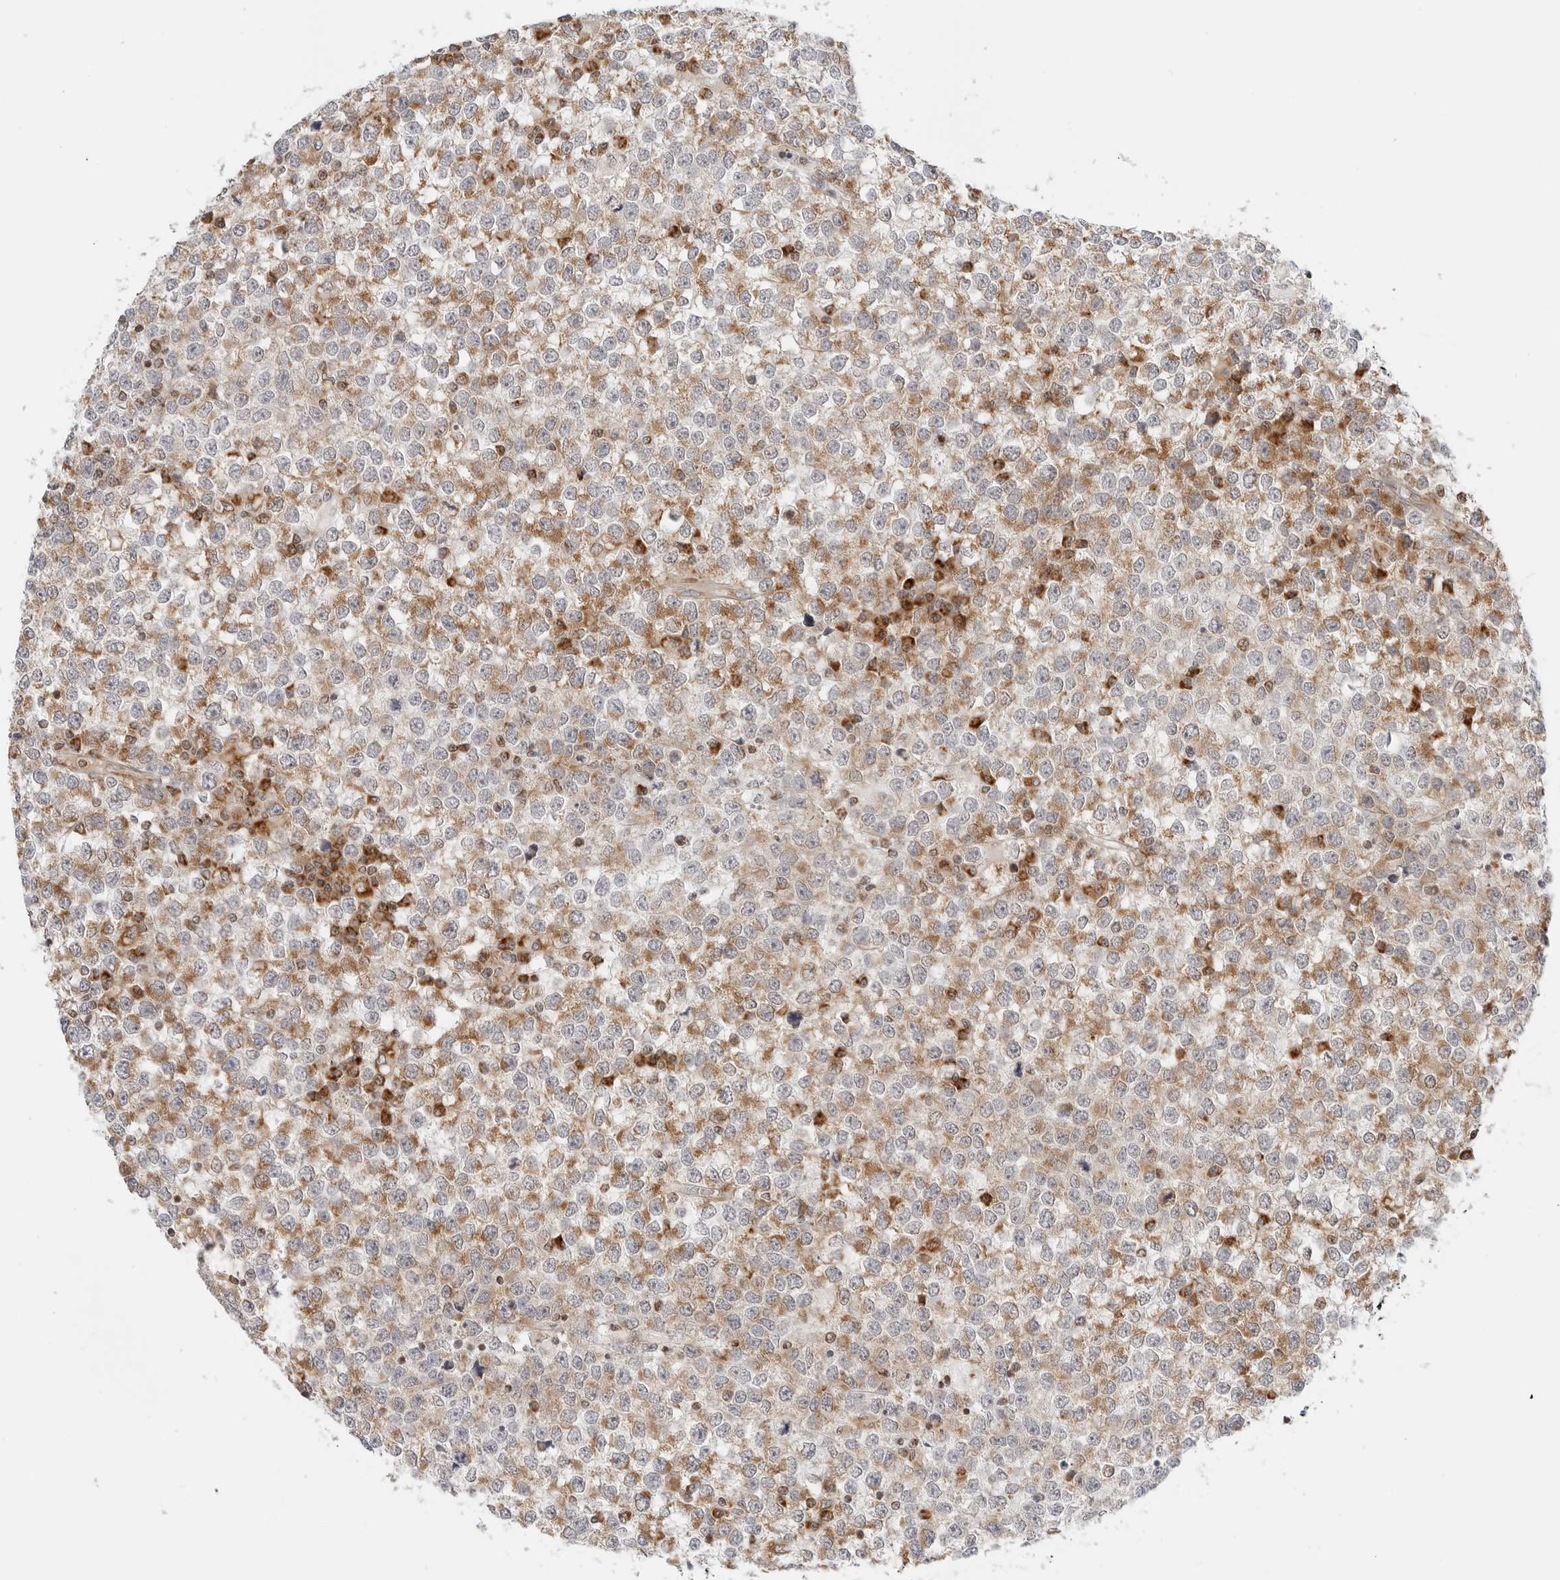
{"staining": {"intensity": "moderate", "quantity": ">75%", "location": "cytoplasmic/membranous"}, "tissue": "testis cancer", "cell_type": "Tumor cells", "image_type": "cancer", "snomed": [{"axis": "morphology", "description": "Seminoma, NOS"}, {"axis": "topography", "description": "Testis"}], "caption": "About >75% of tumor cells in testis cancer reveal moderate cytoplasmic/membranous protein staining as visualized by brown immunohistochemical staining.", "gene": "DYRK4", "patient": {"sex": "male", "age": 65}}